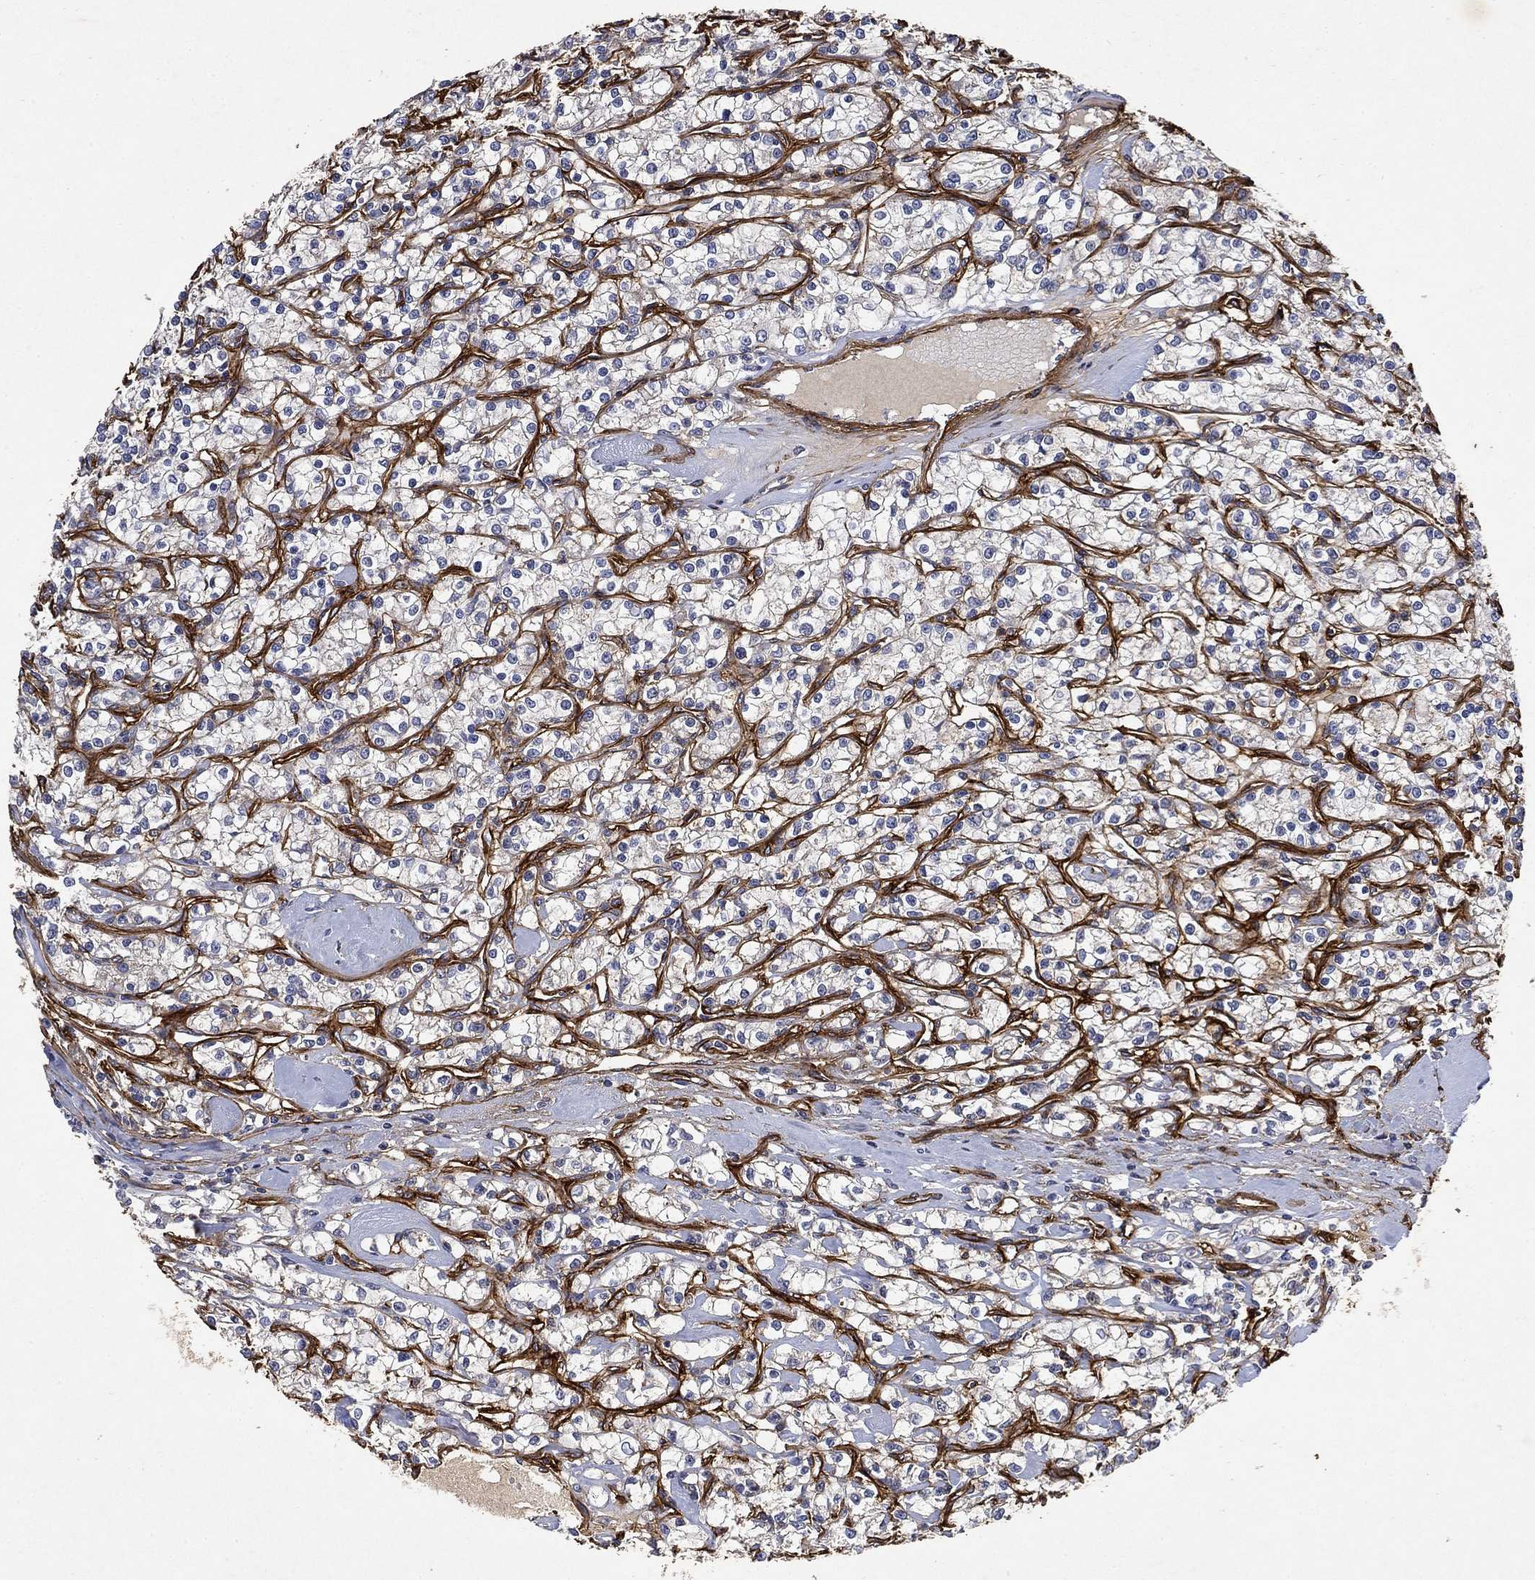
{"staining": {"intensity": "negative", "quantity": "none", "location": "none"}, "tissue": "renal cancer", "cell_type": "Tumor cells", "image_type": "cancer", "snomed": [{"axis": "morphology", "description": "Adenocarcinoma, NOS"}, {"axis": "topography", "description": "Kidney"}], "caption": "DAB immunohistochemical staining of human renal cancer (adenocarcinoma) demonstrates no significant staining in tumor cells.", "gene": "COL4A2", "patient": {"sex": "female", "age": 59}}